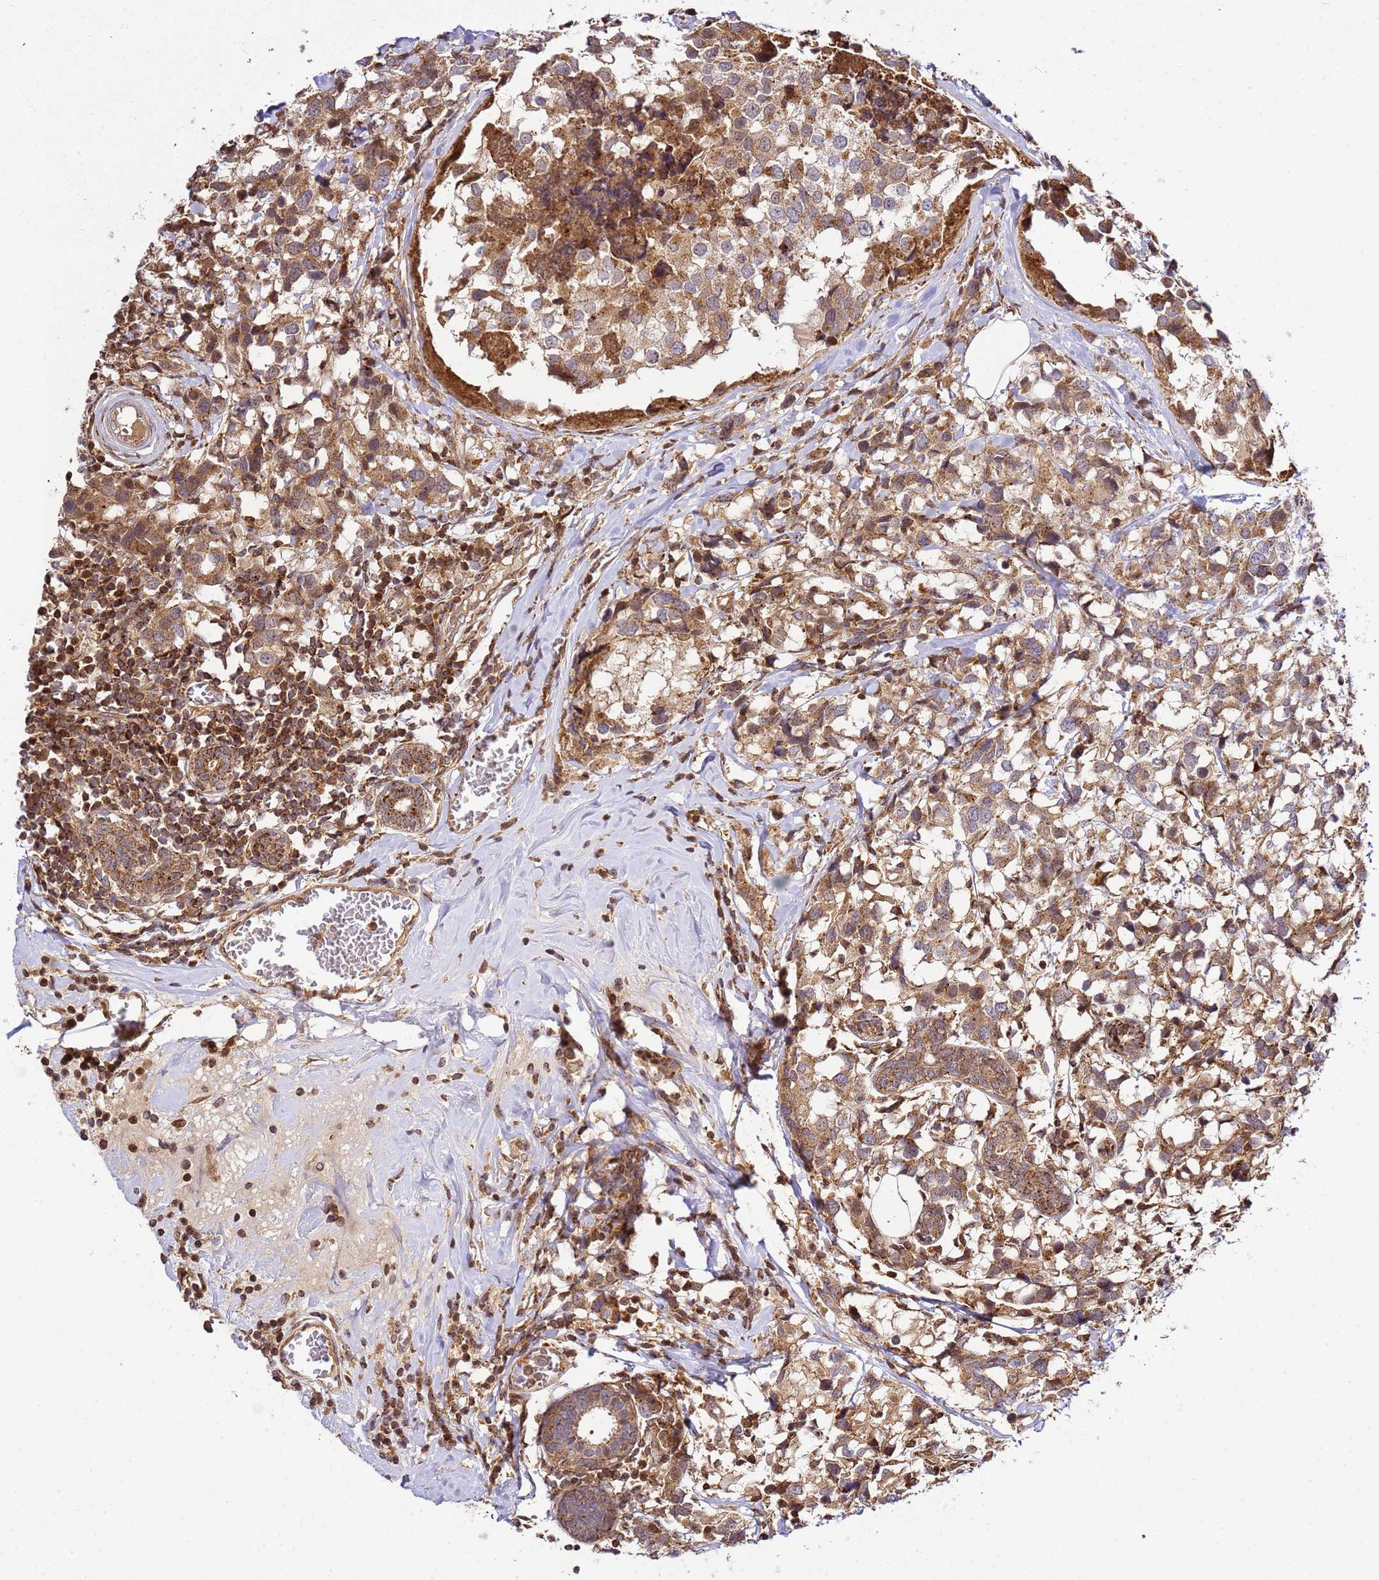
{"staining": {"intensity": "moderate", "quantity": ">75%", "location": "cytoplasmic/membranous"}, "tissue": "breast cancer", "cell_type": "Tumor cells", "image_type": "cancer", "snomed": [{"axis": "morphology", "description": "Lobular carcinoma"}, {"axis": "topography", "description": "Breast"}], "caption": "Immunohistochemistry (DAB (3,3'-diaminobenzidine)) staining of lobular carcinoma (breast) reveals moderate cytoplasmic/membranous protein staining in about >75% of tumor cells. (IHC, brightfield microscopy, high magnification).", "gene": "RASA3", "patient": {"sex": "female", "age": 59}}